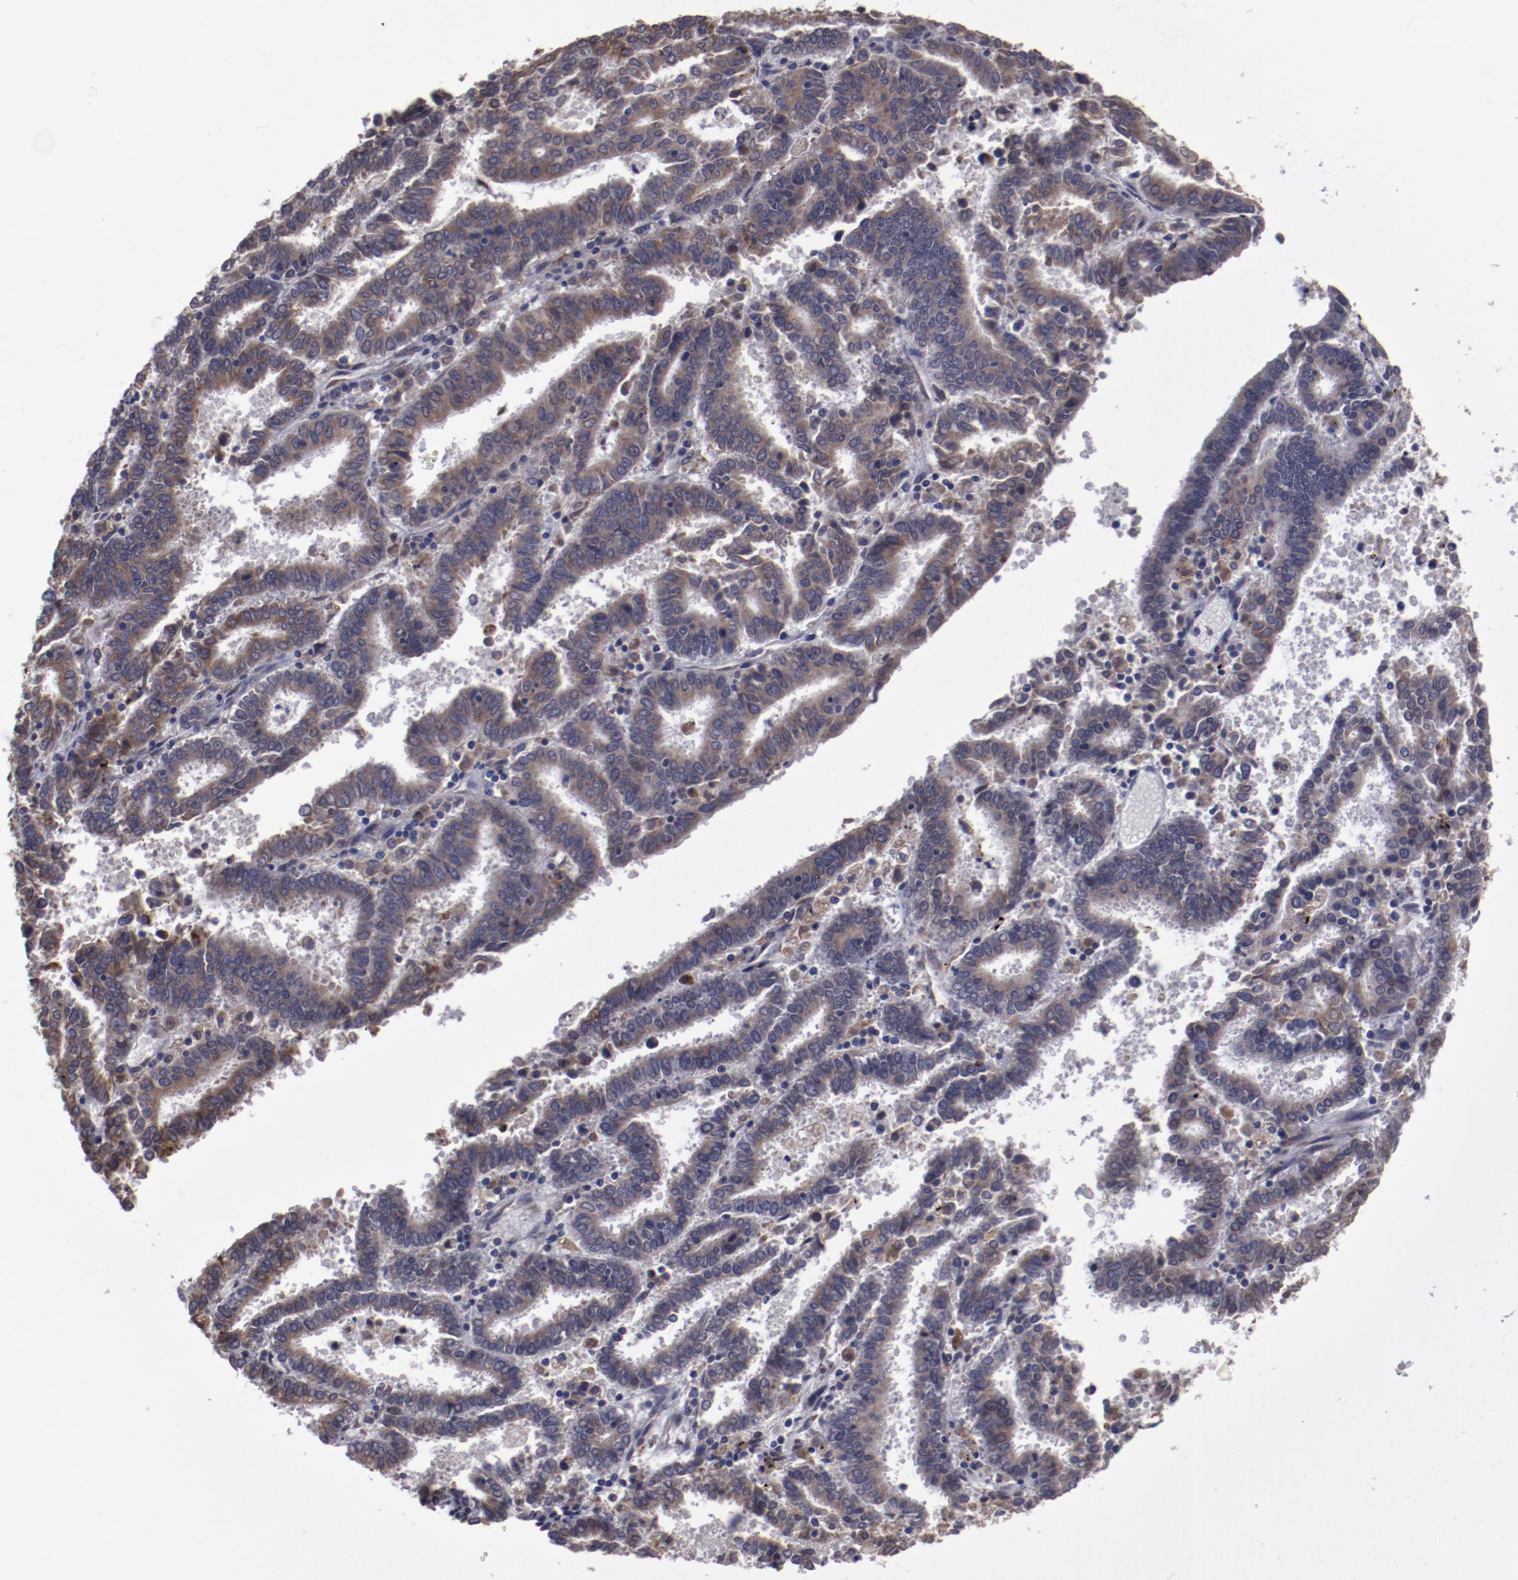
{"staining": {"intensity": "moderate", "quantity": ">75%", "location": "cytoplasmic/membranous"}, "tissue": "endometrial cancer", "cell_type": "Tumor cells", "image_type": "cancer", "snomed": [{"axis": "morphology", "description": "Adenocarcinoma, NOS"}, {"axis": "topography", "description": "Uterus"}], "caption": "Tumor cells display medium levels of moderate cytoplasmic/membranous positivity in about >75% of cells in endometrial adenocarcinoma.", "gene": "IL12A", "patient": {"sex": "female", "age": 83}}